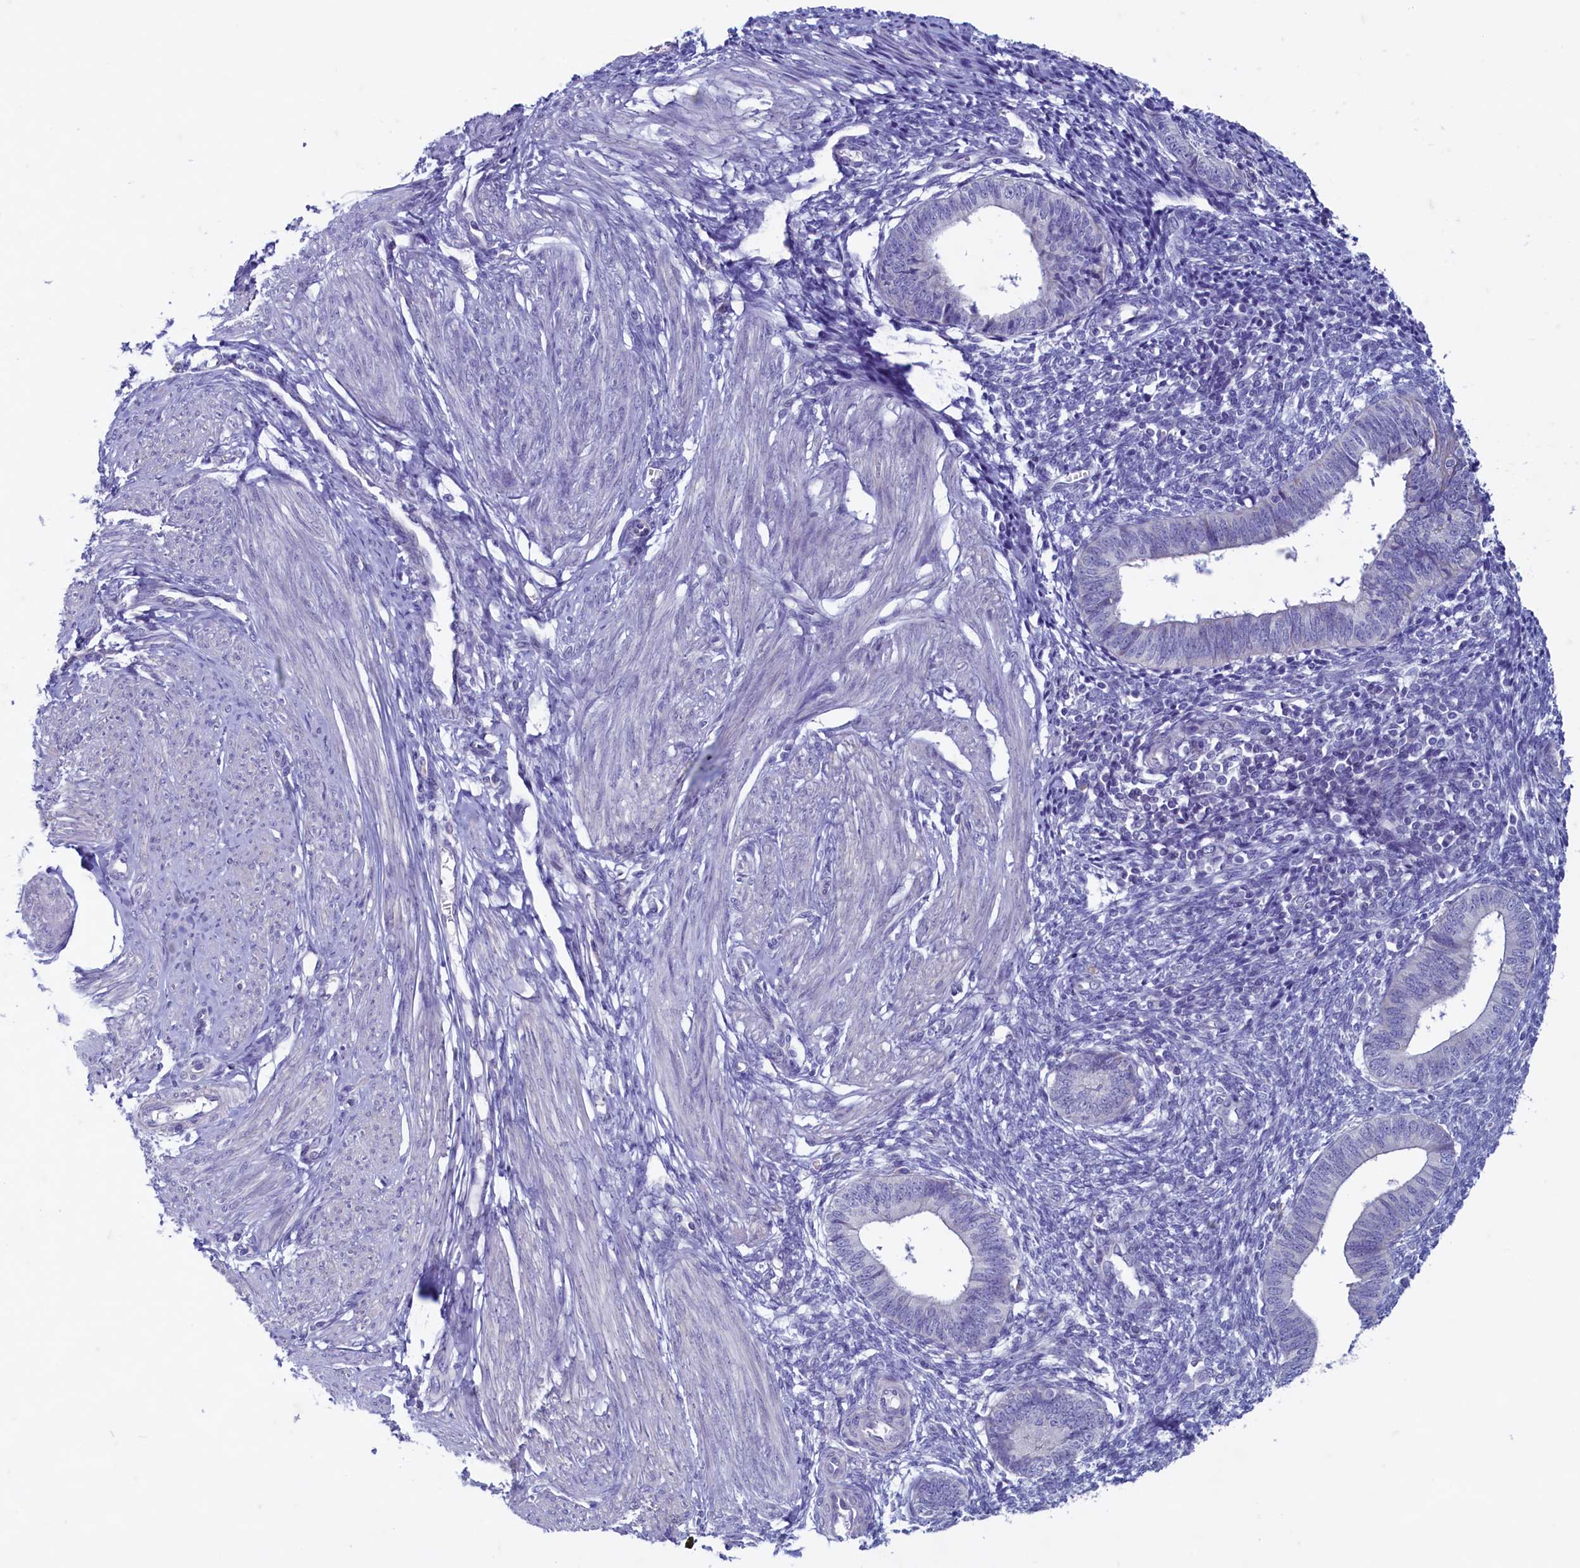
{"staining": {"intensity": "negative", "quantity": "none", "location": "none"}, "tissue": "endometrium", "cell_type": "Cells in endometrial stroma", "image_type": "normal", "snomed": [{"axis": "morphology", "description": "Normal tissue, NOS"}, {"axis": "topography", "description": "Endometrium"}], "caption": "Cells in endometrial stroma show no significant protein staining in unremarkable endometrium. (IHC, brightfield microscopy, high magnification).", "gene": "MAP1LC3A", "patient": {"sex": "female", "age": 46}}